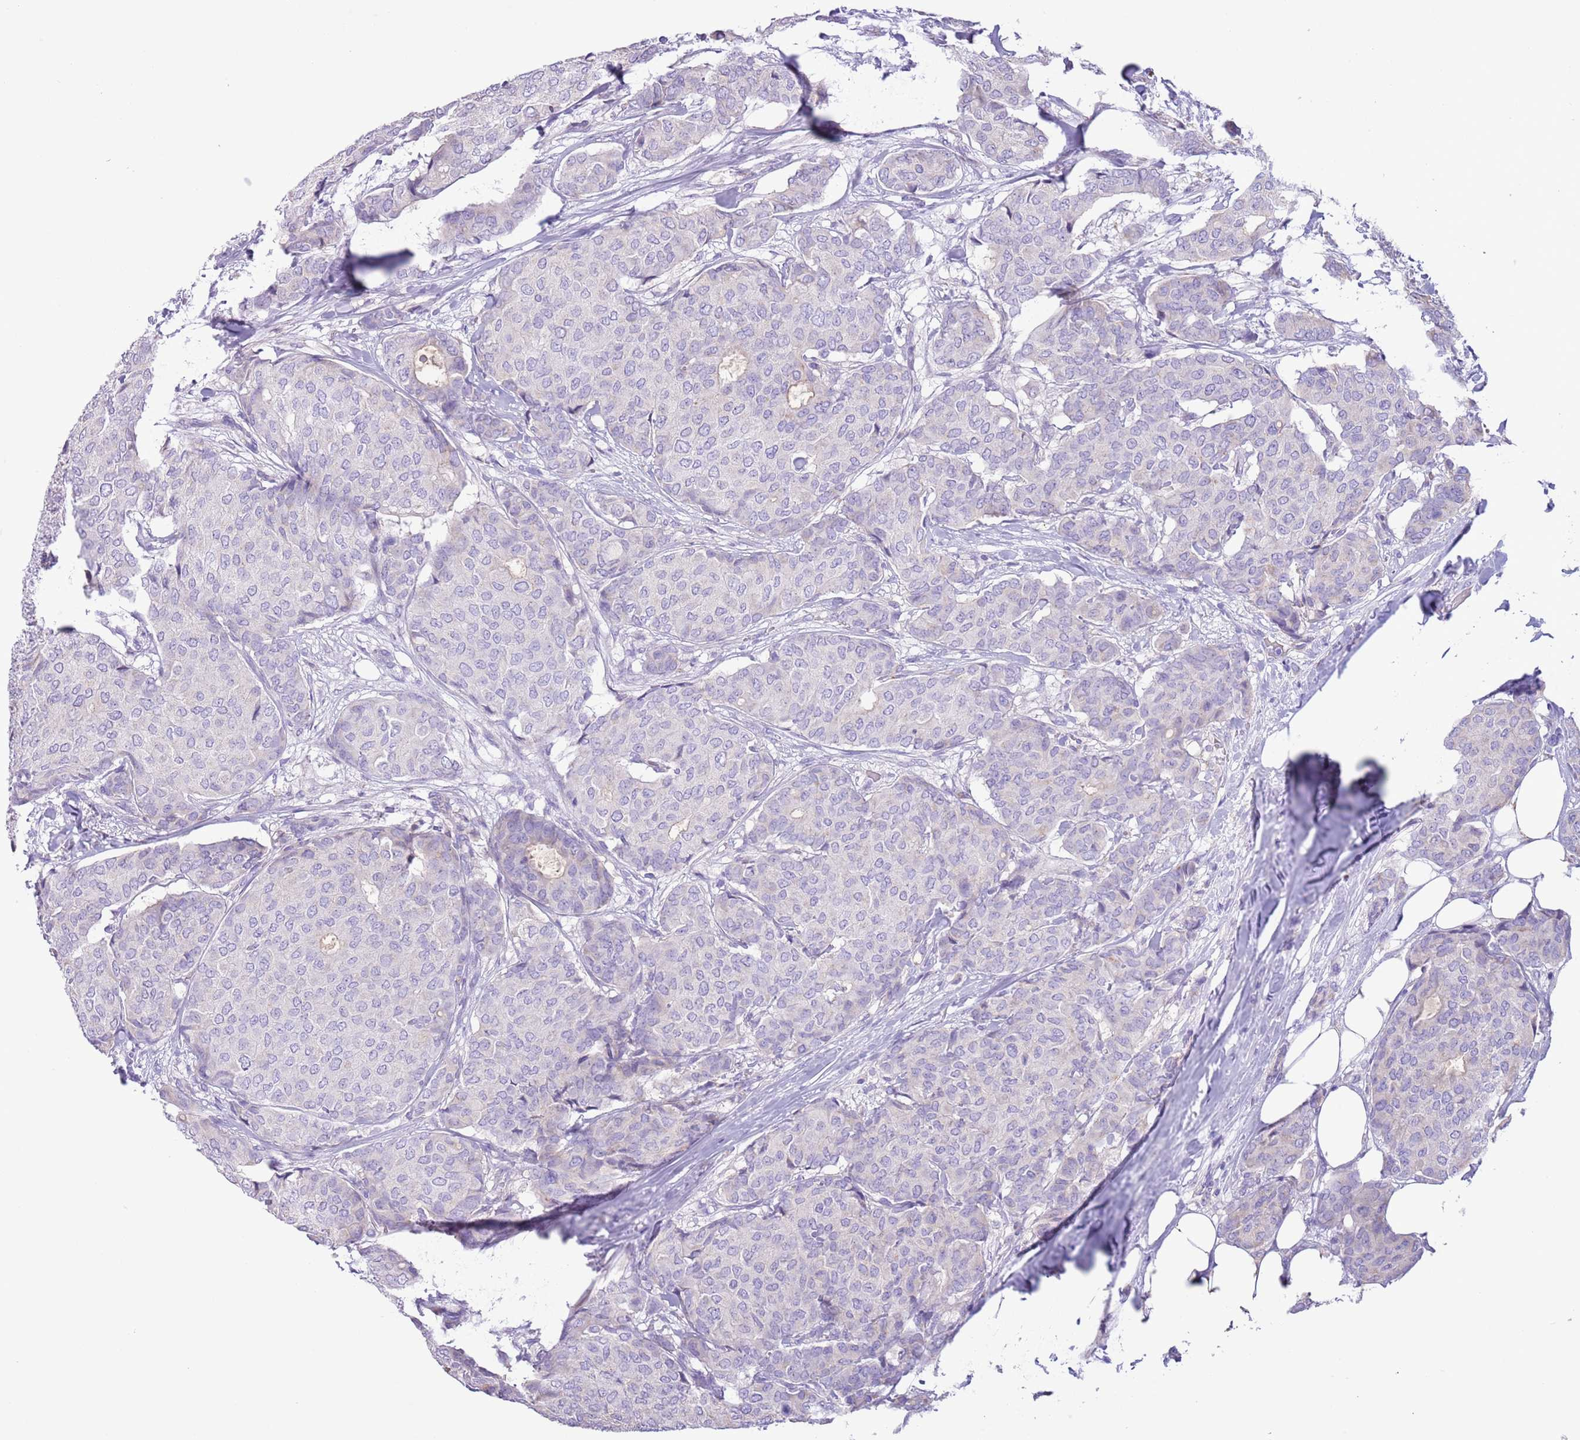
{"staining": {"intensity": "negative", "quantity": "none", "location": "none"}, "tissue": "breast cancer", "cell_type": "Tumor cells", "image_type": "cancer", "snomed": [{"axis": "morphology", "description": "Duct carcinoma"}, {"axis": "topography", "description": "Breast"}], "caption": "A histopathology image of intraductal carcinoma (breast) stained for a protein reveals no brown staining in tumor cells.", "gene": "ZNF697", "patient": {"sex": "female", "age": 75}}